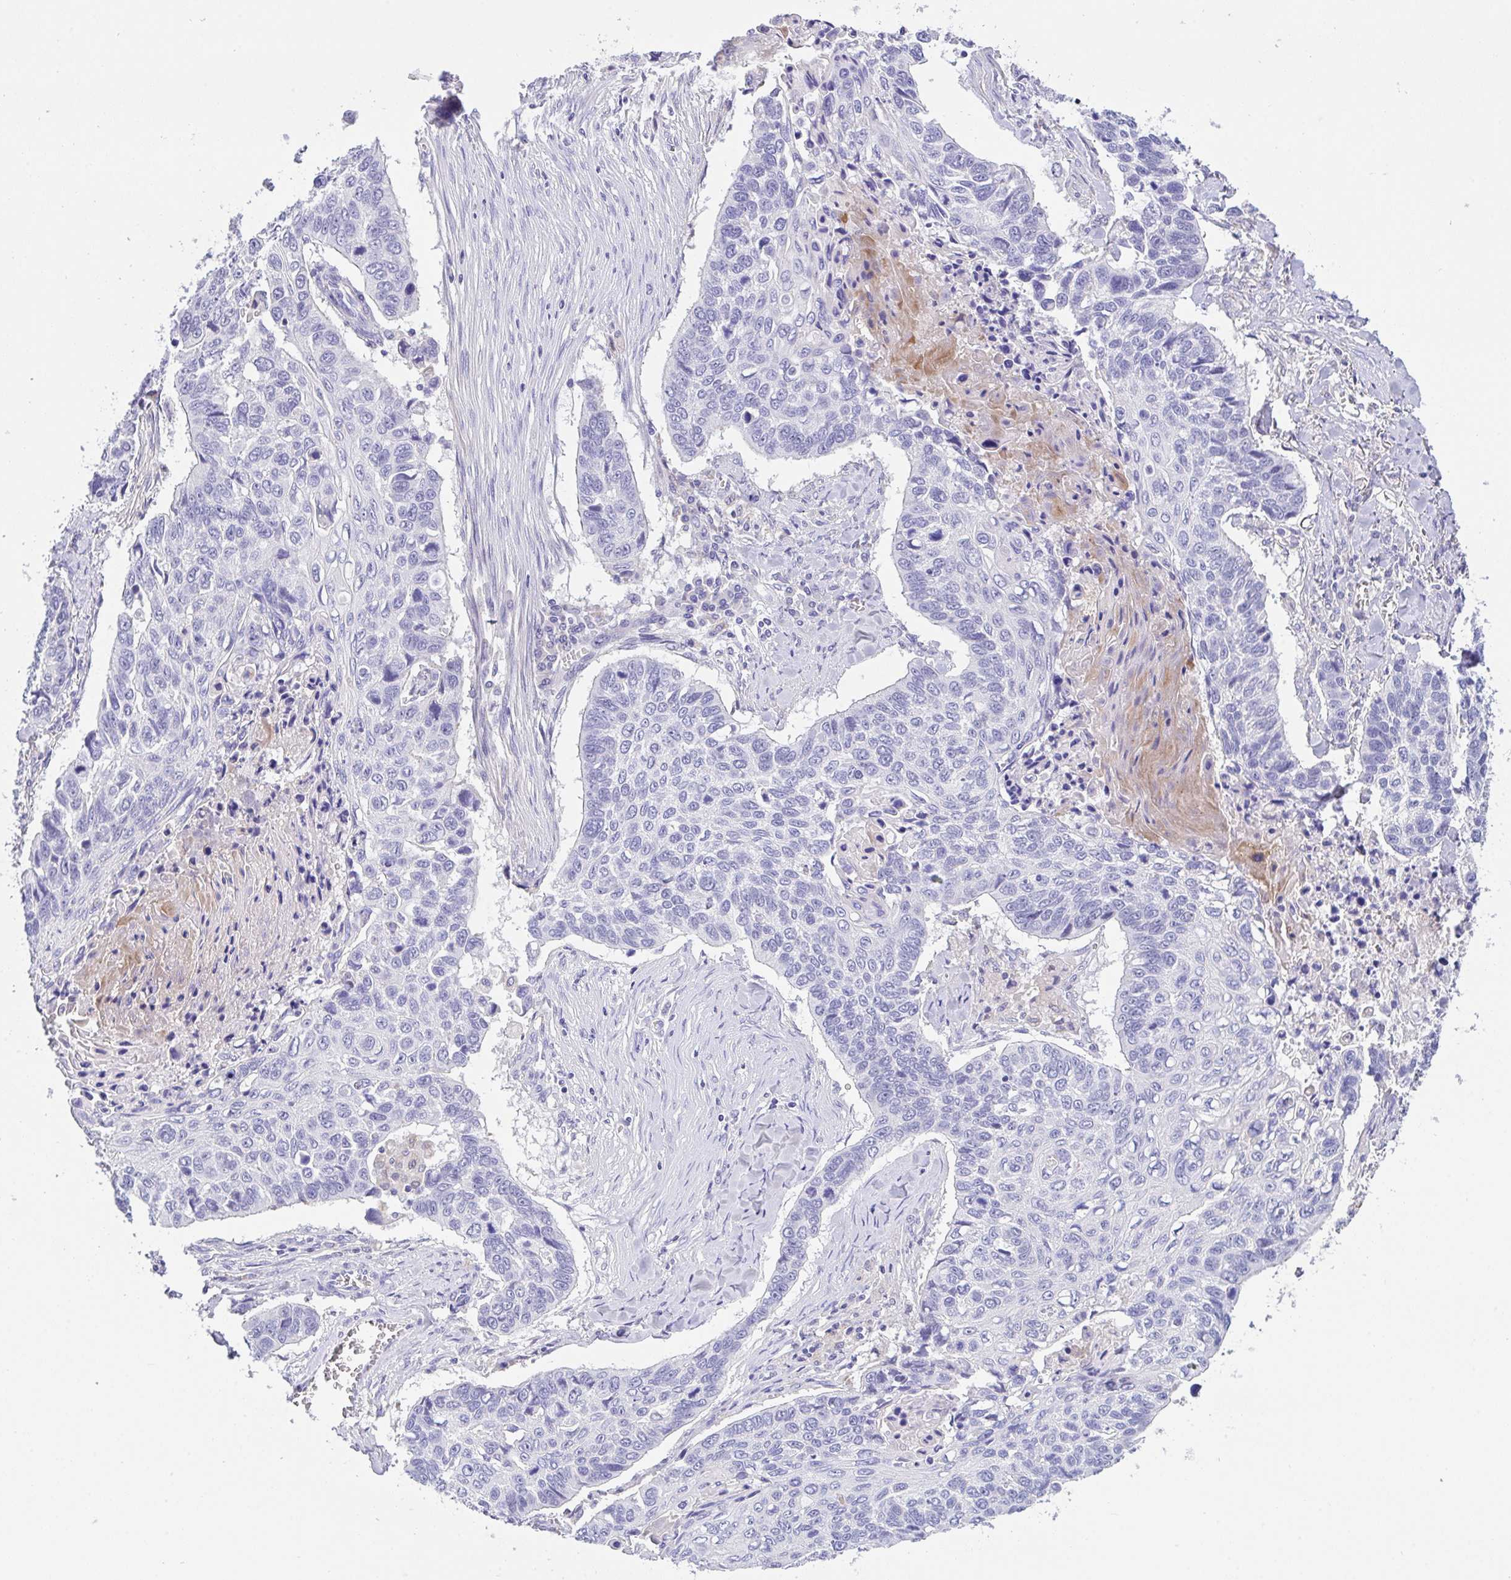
{"staining": {"intensity": "negative", "quantity": "none", "location": "none"}, "tissue": "lung cancer", "cell_type": "Tumor cells", "image_type": "cancer", "snomed": [{"axis": "morphology", "description": "Squamous cell carcinoma, NOS"}, {"axis": "topography", "description": "Lung"}], "caption": "Squamous cell carcinoma (lung) was stained to show a protein in brown. There is no significant staining in tumor cells.", "gene": "CA10", "patient": {"sex": "male", "age": 62}}